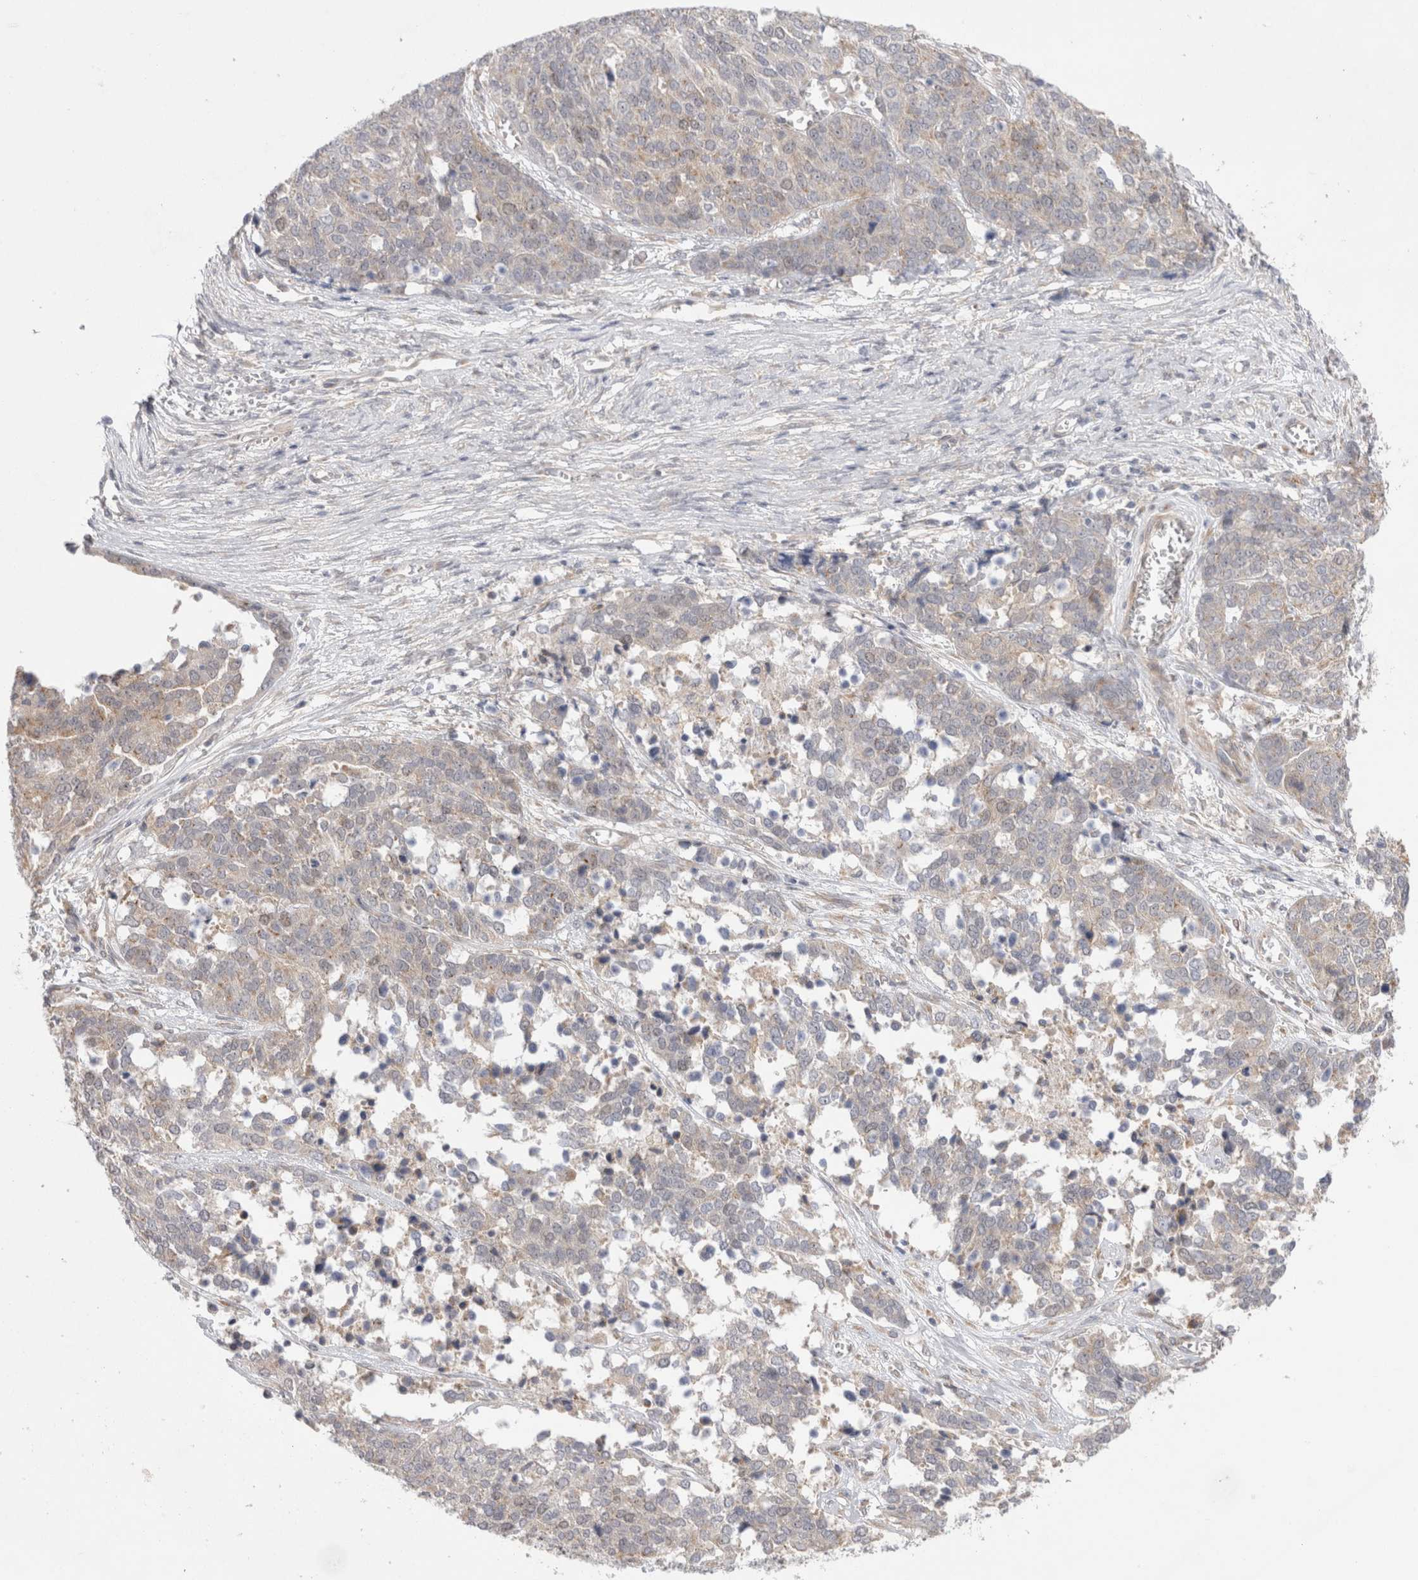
{"staining": {"intensity": "weak", "quantity": "<25%", "location": "cytoplasmic/membranous"}, "tissue": "ovarian cancer", "cell_type": "Tumor cells", "image_type": "cancer", "snomed": [{"axis": "morphology", "description": "Cystadenocarcinoma, serous, NOS"}, {"axis": "topography", "description": "Ovary"}], "caption": "The histopathology image displays no staining of tumor cells in ovarian cancer.", "gene": "NPC1", "patient": {"sex": "female", "age": 44}}